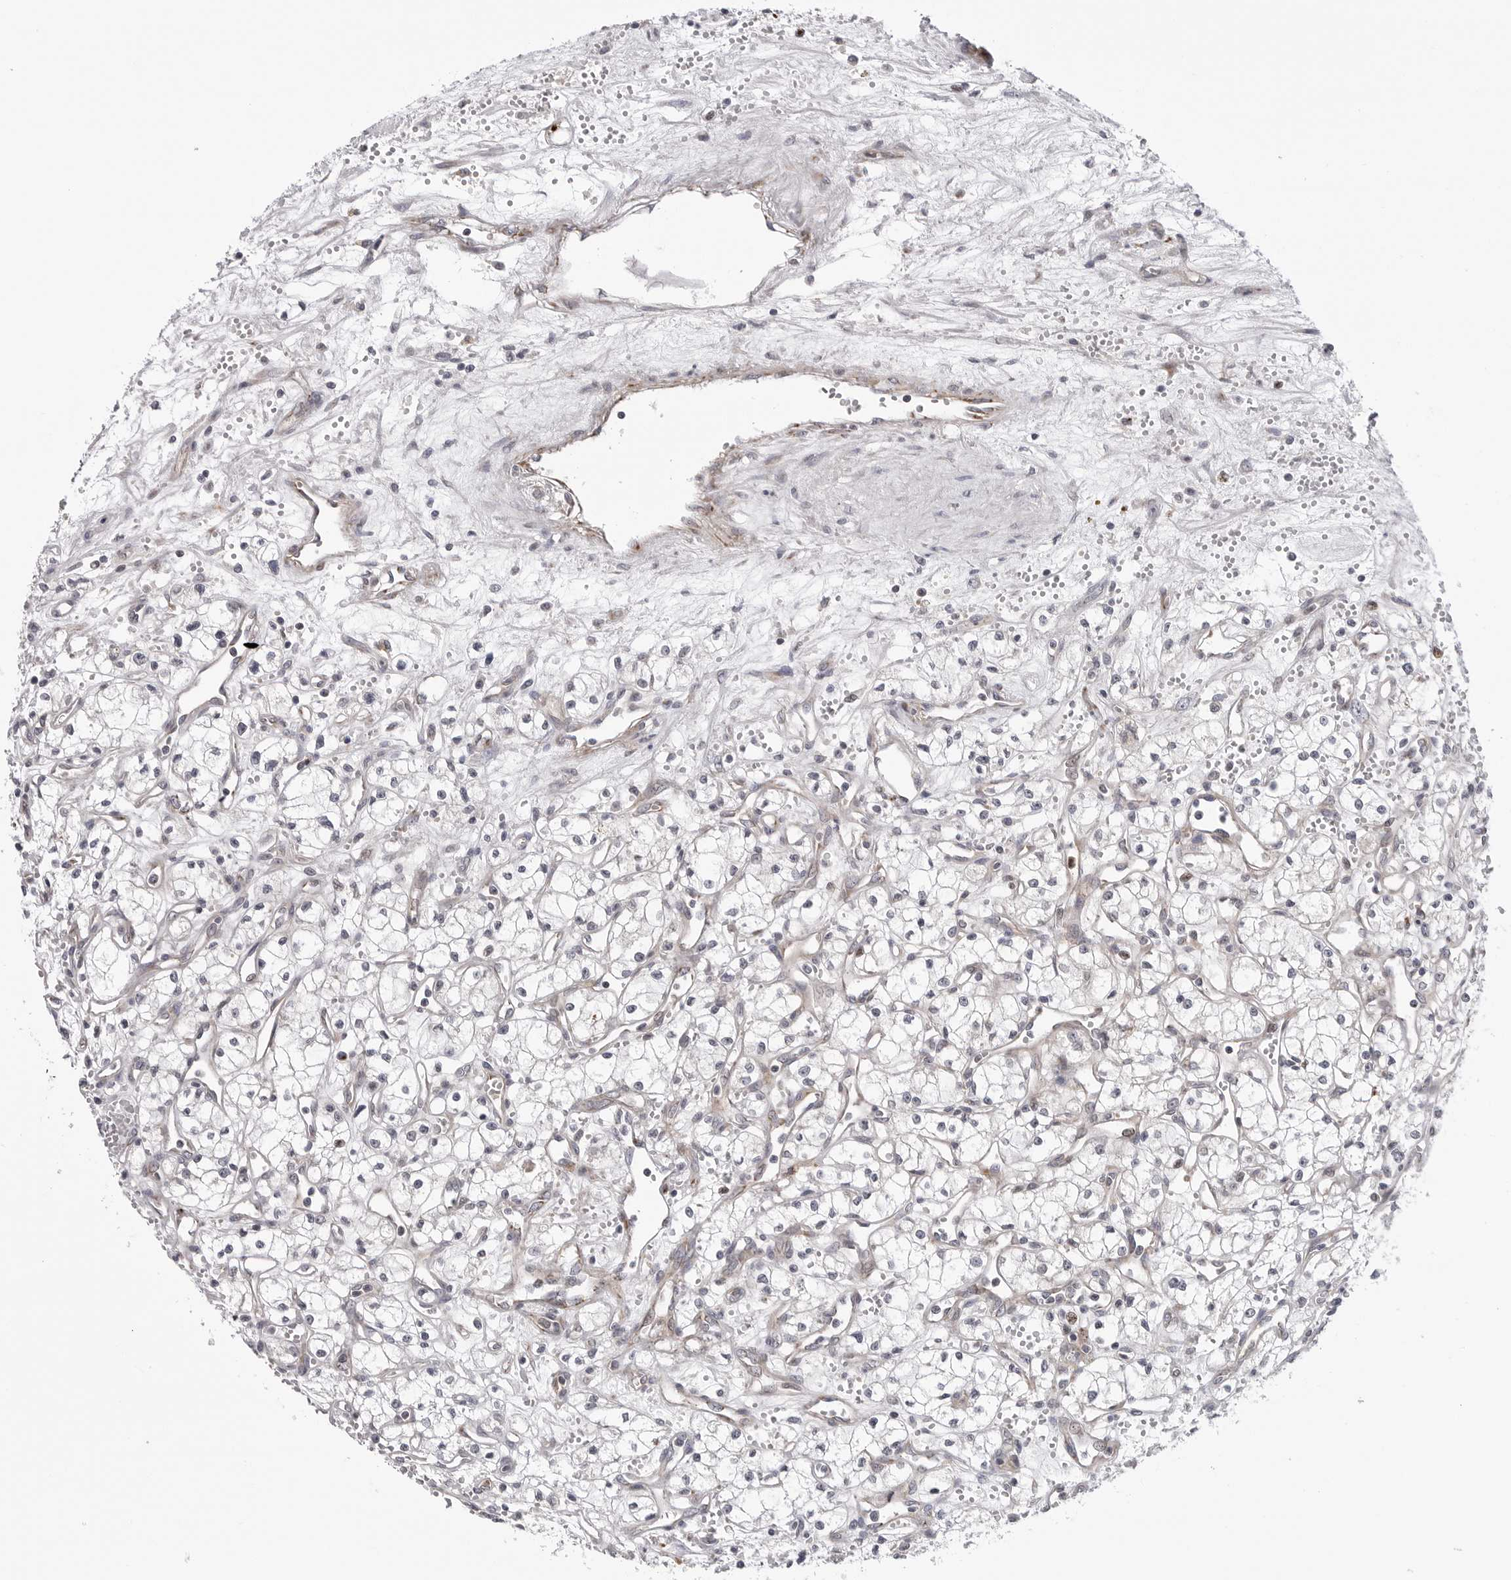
{"staining": {"intensity": "negative", "quantity": "none", "location": "none"}, "tissue": "renal cancer", "cell_type": "Tumor cells", "image_type": "cancer", "snomed": [{"axis": "morphology", "description": "Adenocarcinoma, NOS"}, {"axis": "topography", "description": "Kidney"}], "caption": "Tumor cells show no significant protein expression in adenocarcinoma (renal). (DAB immunohistochemistry (IHC) visualized using brightfield microscopy, high magnification).", "gene": "CDK20", "patient": {"sex": "male", "age": 59}}